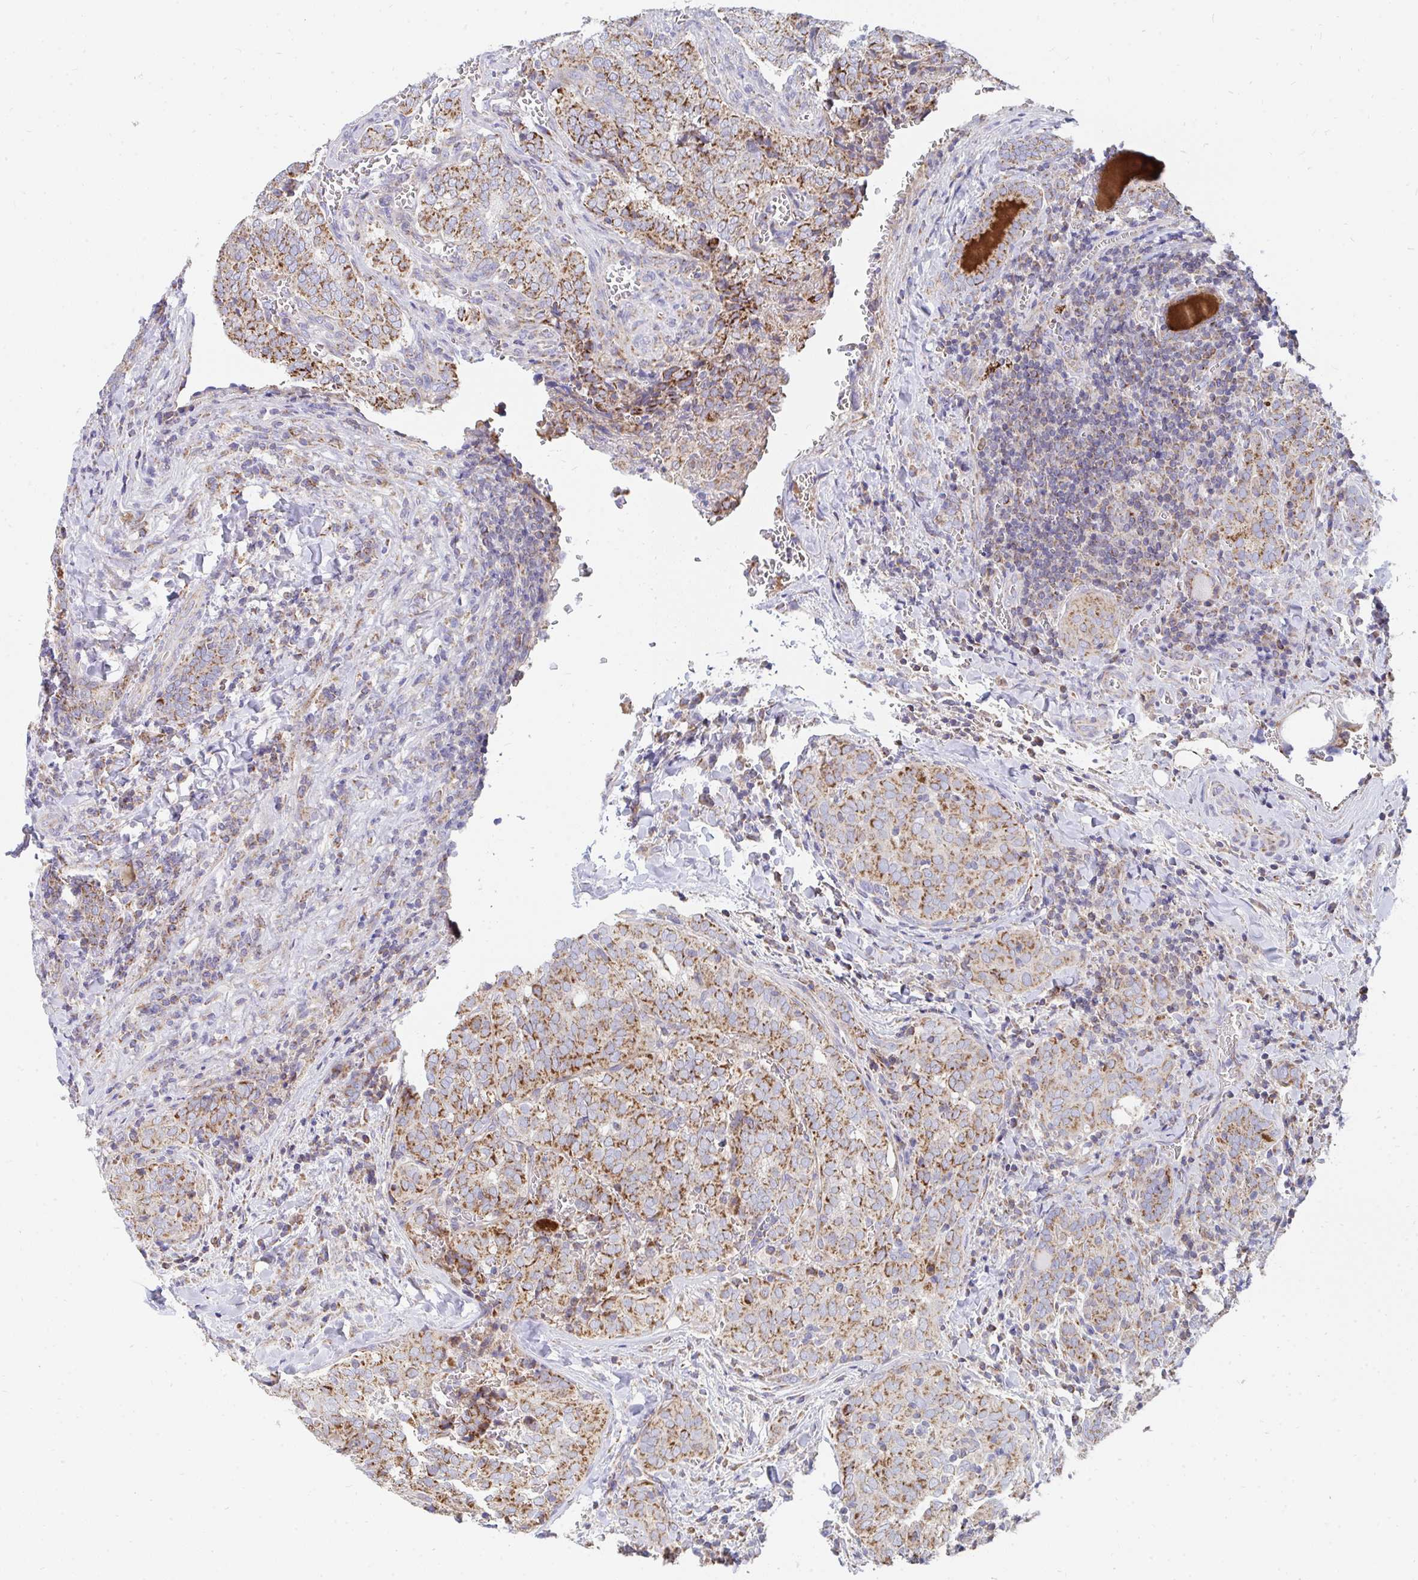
{"staining": {"intensity": "moderate", "quantity": ">75%", "location": "cytoplasmic/membranous"}, "tissue": "thyroid cancer", "cell_type": "Tumor cells", "image_type": "cancer", "snomed": [{"axis": "morphology", "description": "Papillary adenocarcinoma, NOS"}, {"axis": "topography", "description": "Thyroid gland"}], "caption": "Human thyroid cancer stained with a brown dye displays moderate cytoplasmic/membranous positive staining in approximately >75% of tumor cells.", "gene": "PC", "patient": {"sex": "female", "age": 30}}